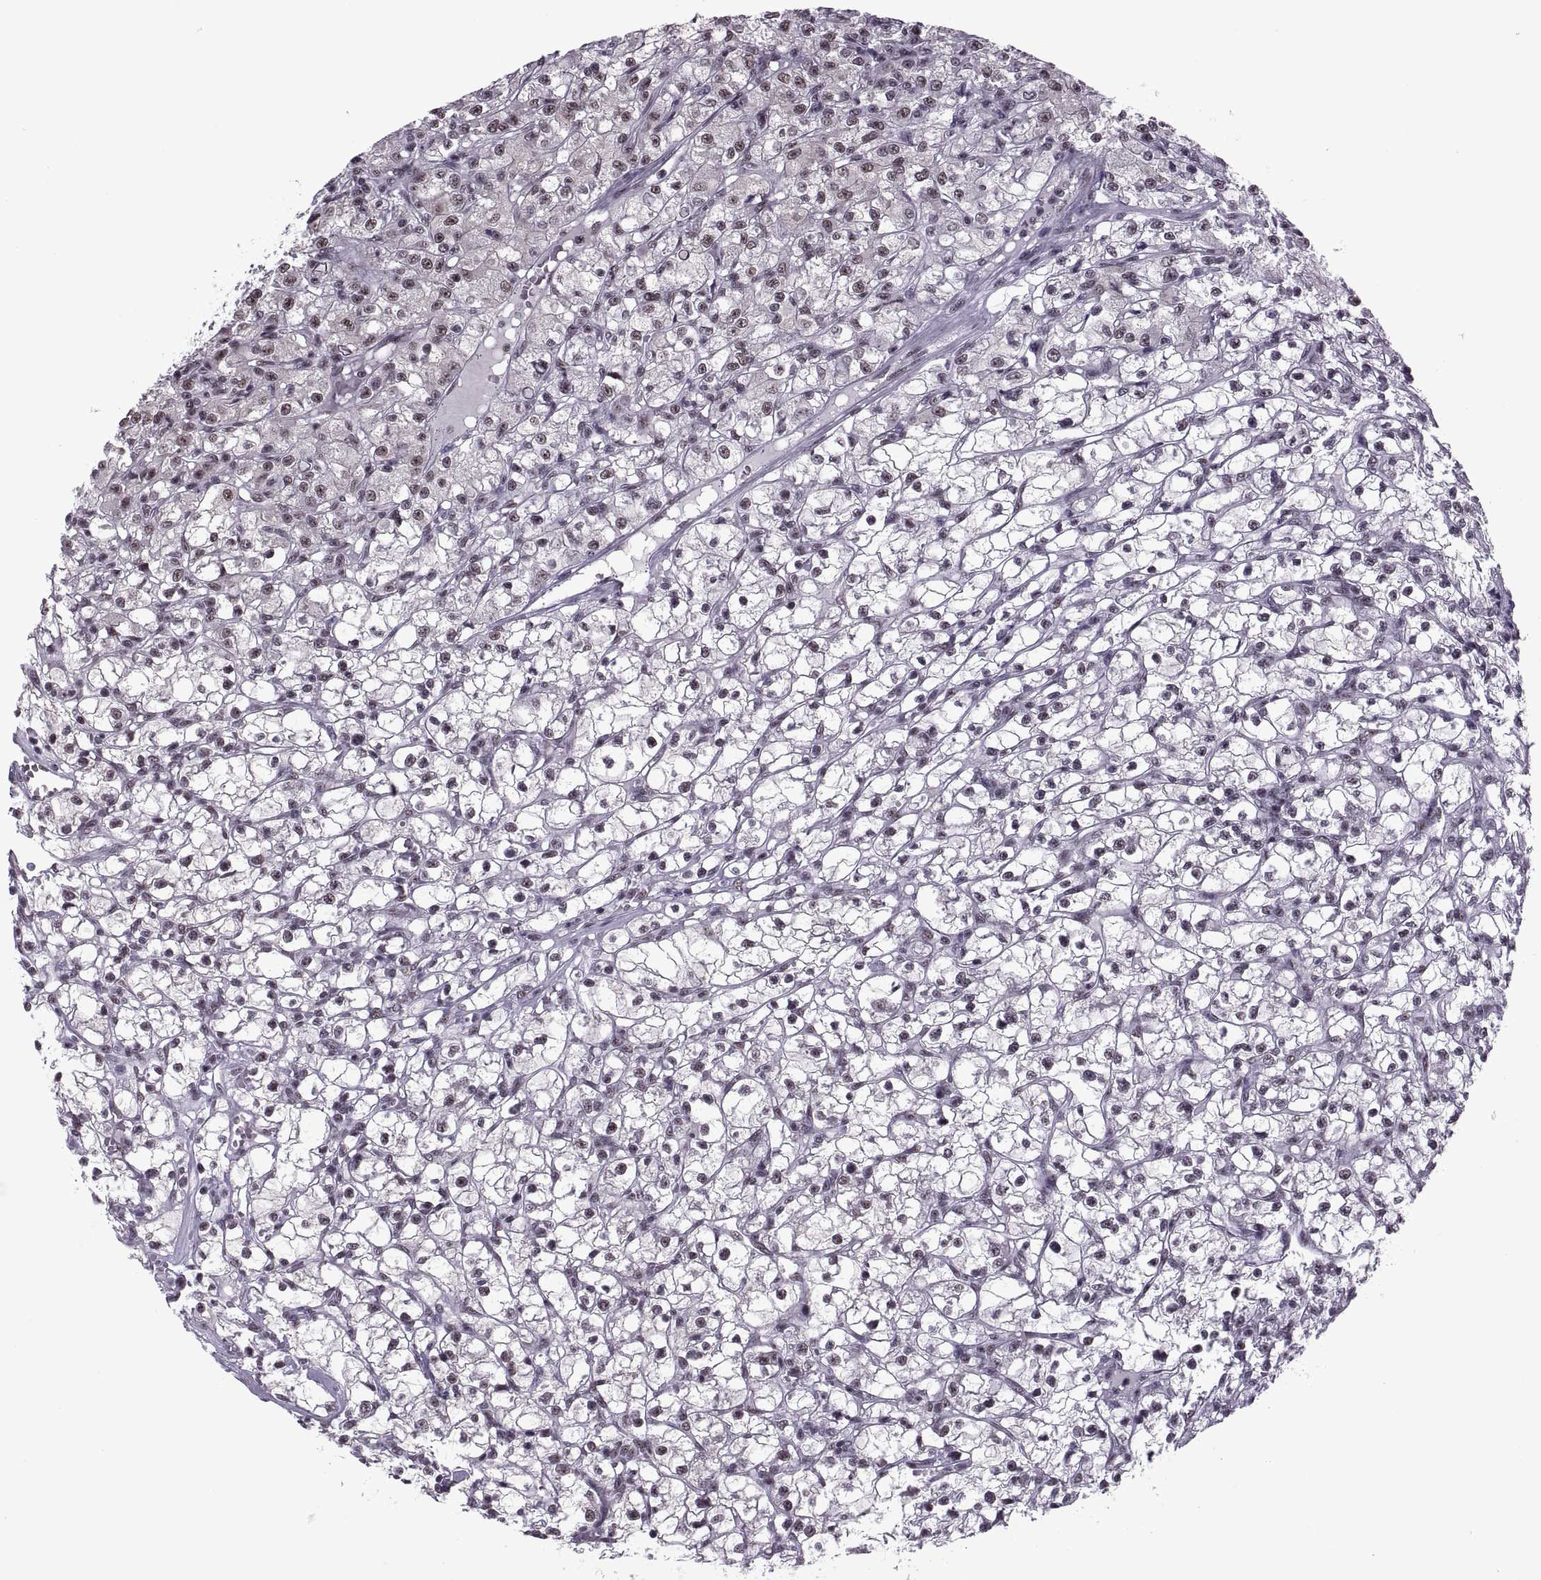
{"staining": {"intensity": "weak", "quantity": "25%-75%", "location": "nuclear"}, "tissue": "renal cancer", "cell_type": "Tumor cells", "image_type": "cancer", "snomed": [{"axis": "morphology", "description": "Adenocarcinoma, NOS"}, {"axis": "topography", "description": "Kidney"}], "caption": "A micrograph of renal cancer (adenocarcinoma) stained for a protein displays weak nuclear brown staining in tumor cells.", "gene": "MAGEA4", "patient": {"sex": "female", "age": 59}}